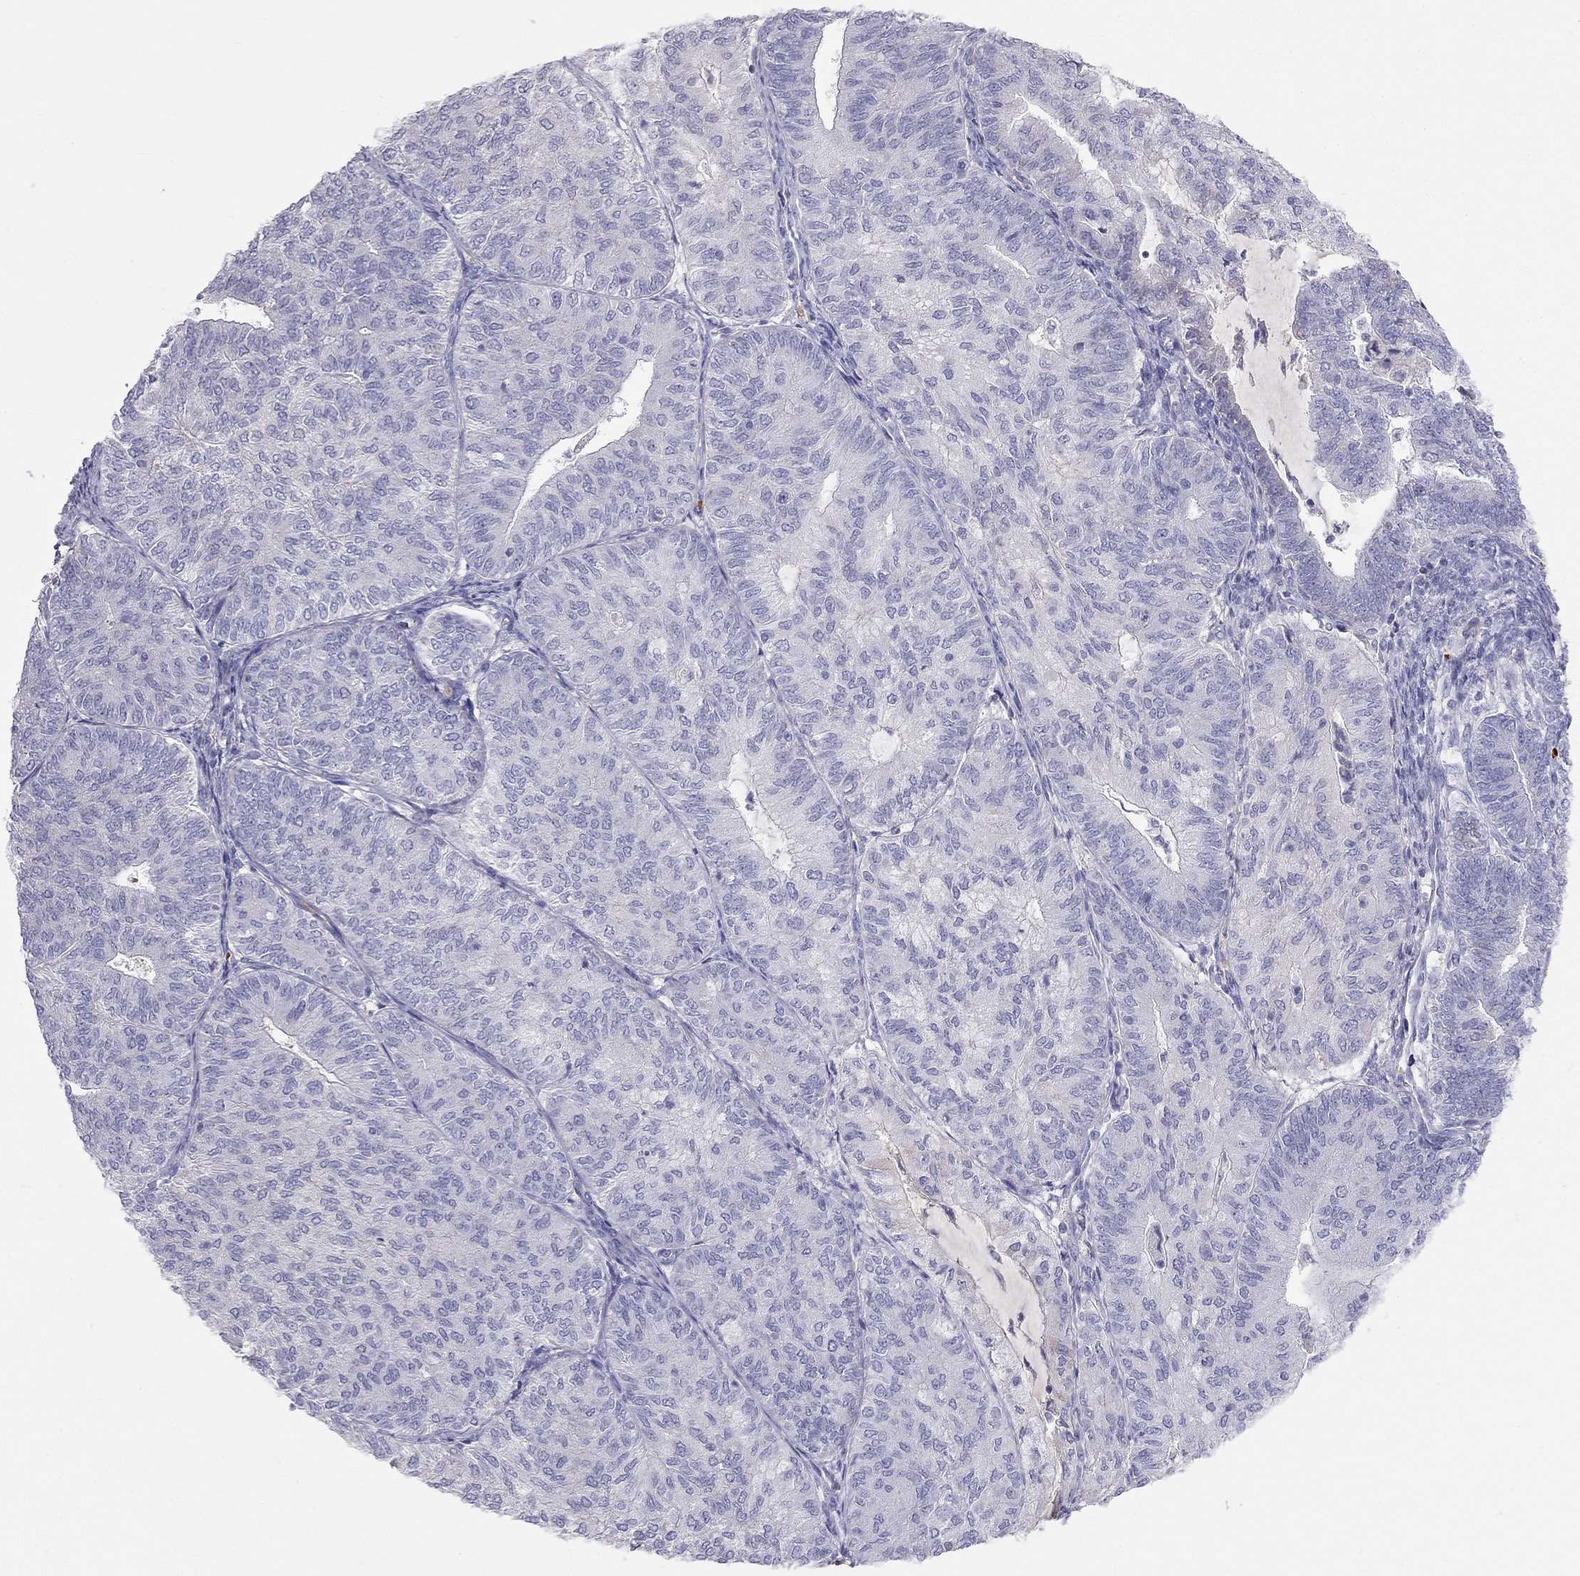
{"staining": {"intensity": "negative", "quantity": "none", "location": "none"}, "tissue": "endometrial cancer", "cell_type": "Tumor cells", "image_type": "cancer", "snomed": [{"axis": "morphology", "description": "Adenocarcinoma, NOS"}, {"axis": "topography", "description": "Endometrium"}], "caption": "Protein analysis of endometrial cancer (adenocarcinoma) demonstrates no significant positivity in tumor cells.", "gene": "RHD", "patient": {"sex": "female", "age": 82}}